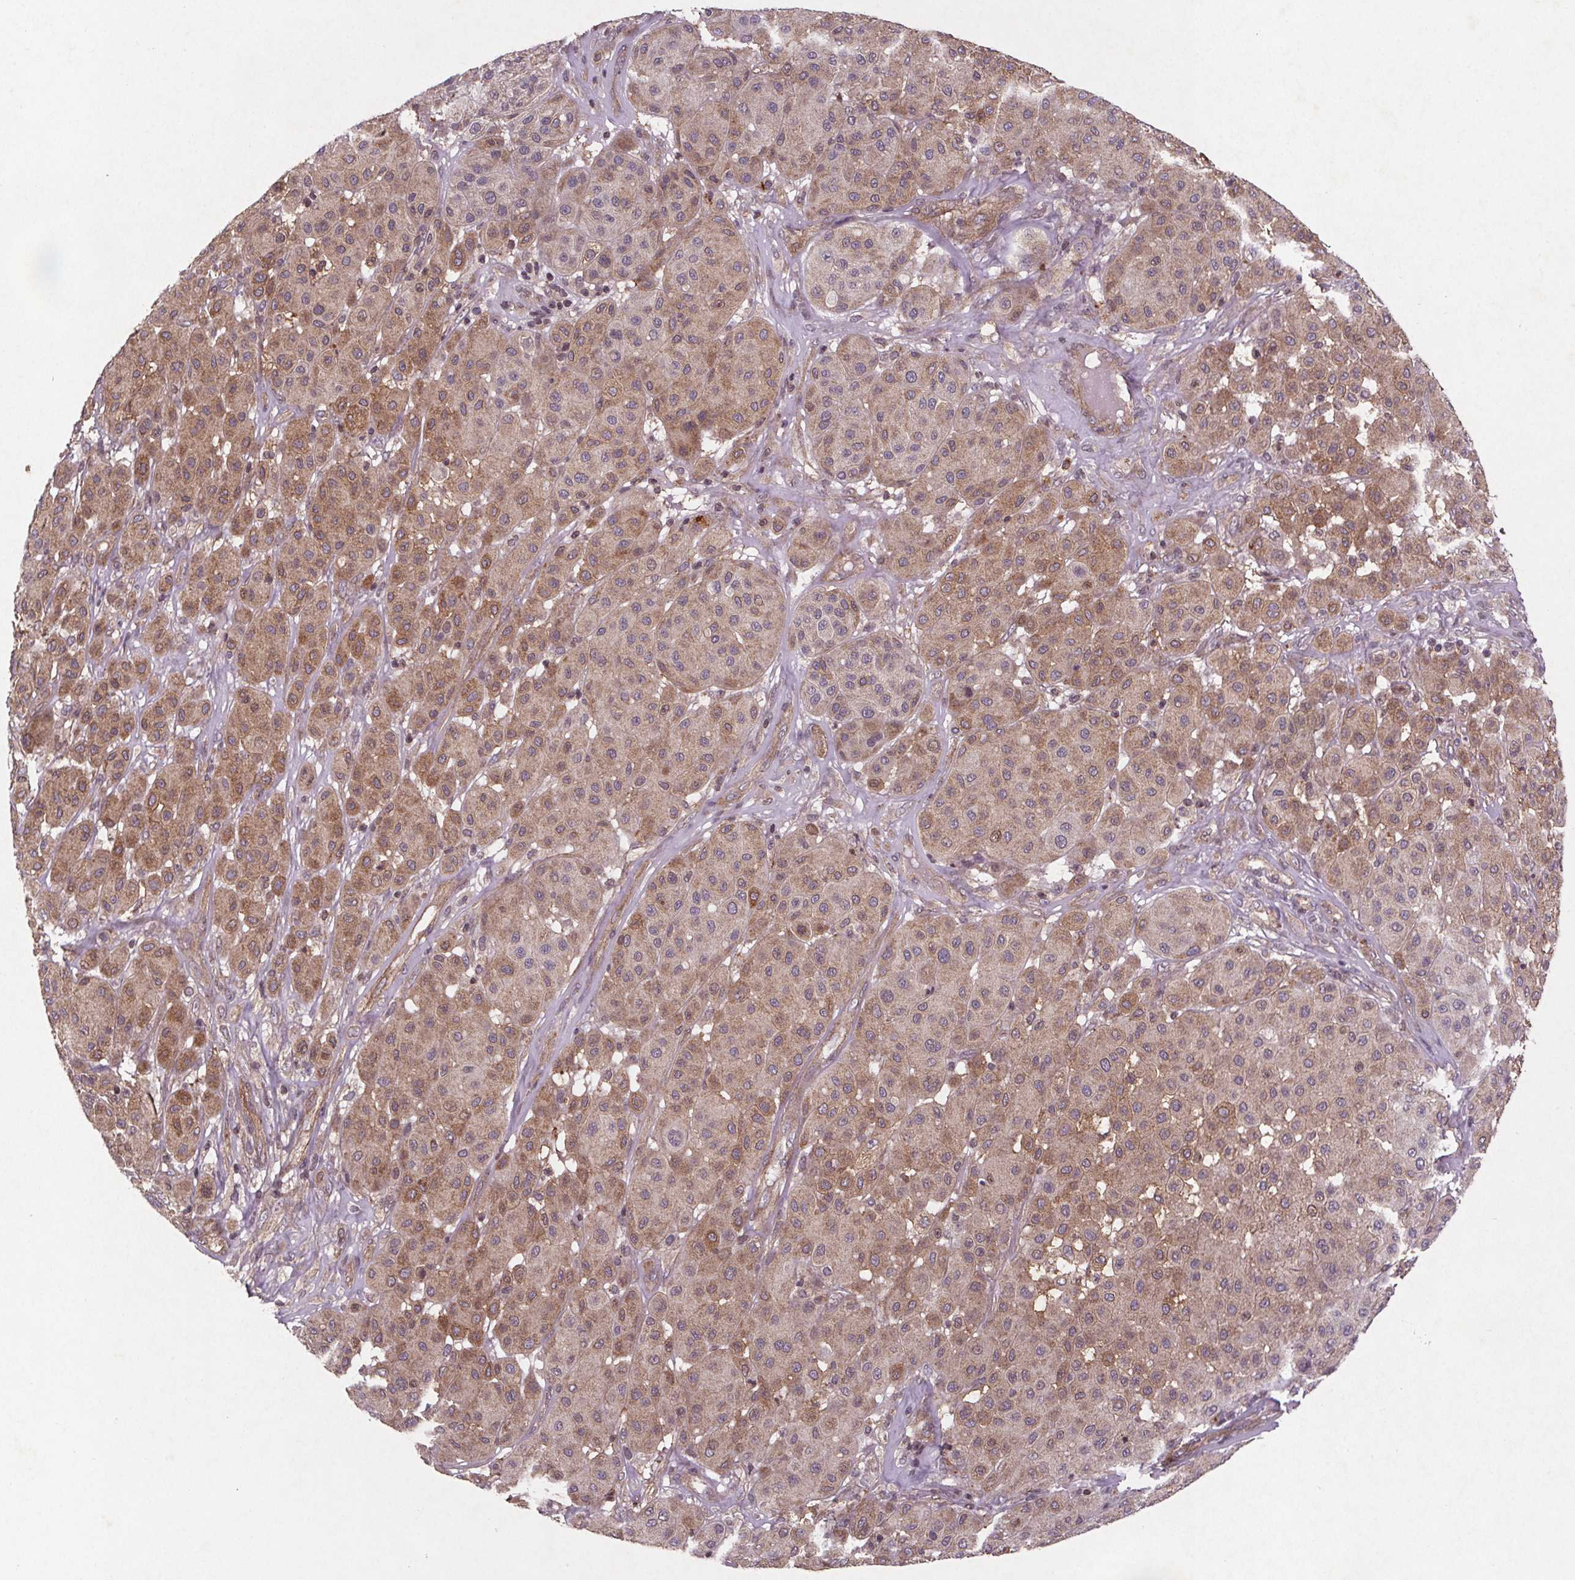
{"staining": {"intensity": "moderate", "quantity": "25%-75%", "location": "cytoplasmic/membranous"}, "tissue": "melanoma", "cell_type": "Tumor cells", "image_type": "cancer", "snomed": [{"axis": "morphology", "description": "Malignant melanoma, Metastatic site"}, {"axis": "topography", "description": "Smooth muscle"}], "caption": "Melanoma stained with a protein marker exhibits moderate staining in tumor cells.", "gene": "STRN3", "patient": {"sex": "male", "age": 41}}